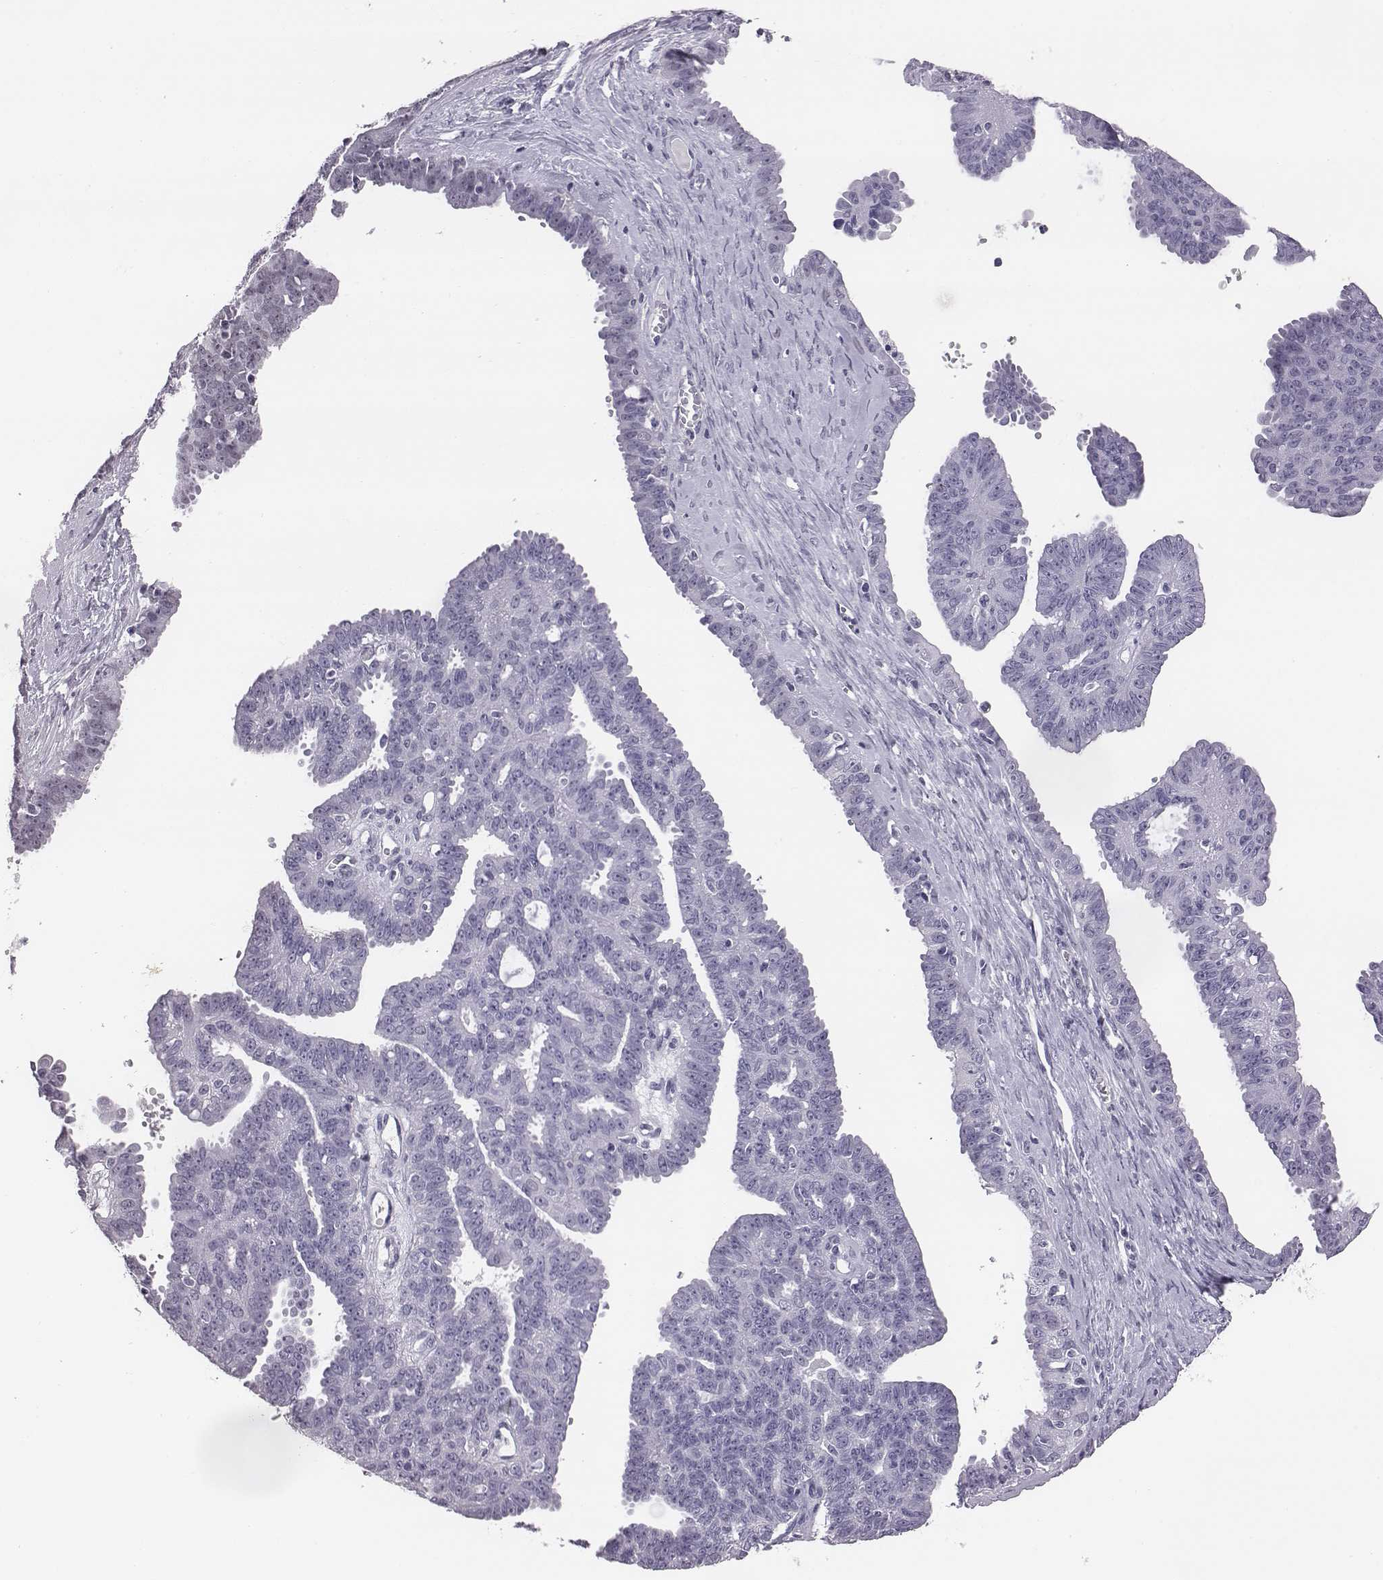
{"staining": {"intensity": "negative", "quantity": "none", "location": "none"}, "tissue": "ovarian cancer", "cell_type": "Tumor cells", "image_type": "cancer", "snomed": [{"axis": "morphology", "description": "Cystadenocarcinoma, serous, NOS"}, {"axis": "topography", "description": "Ovary"}], "caption": "There is no significant staining in tumor cells of ovarian cancer.", "gene": "ACOD1", "patient": {"sex": "female", "age": 71}}